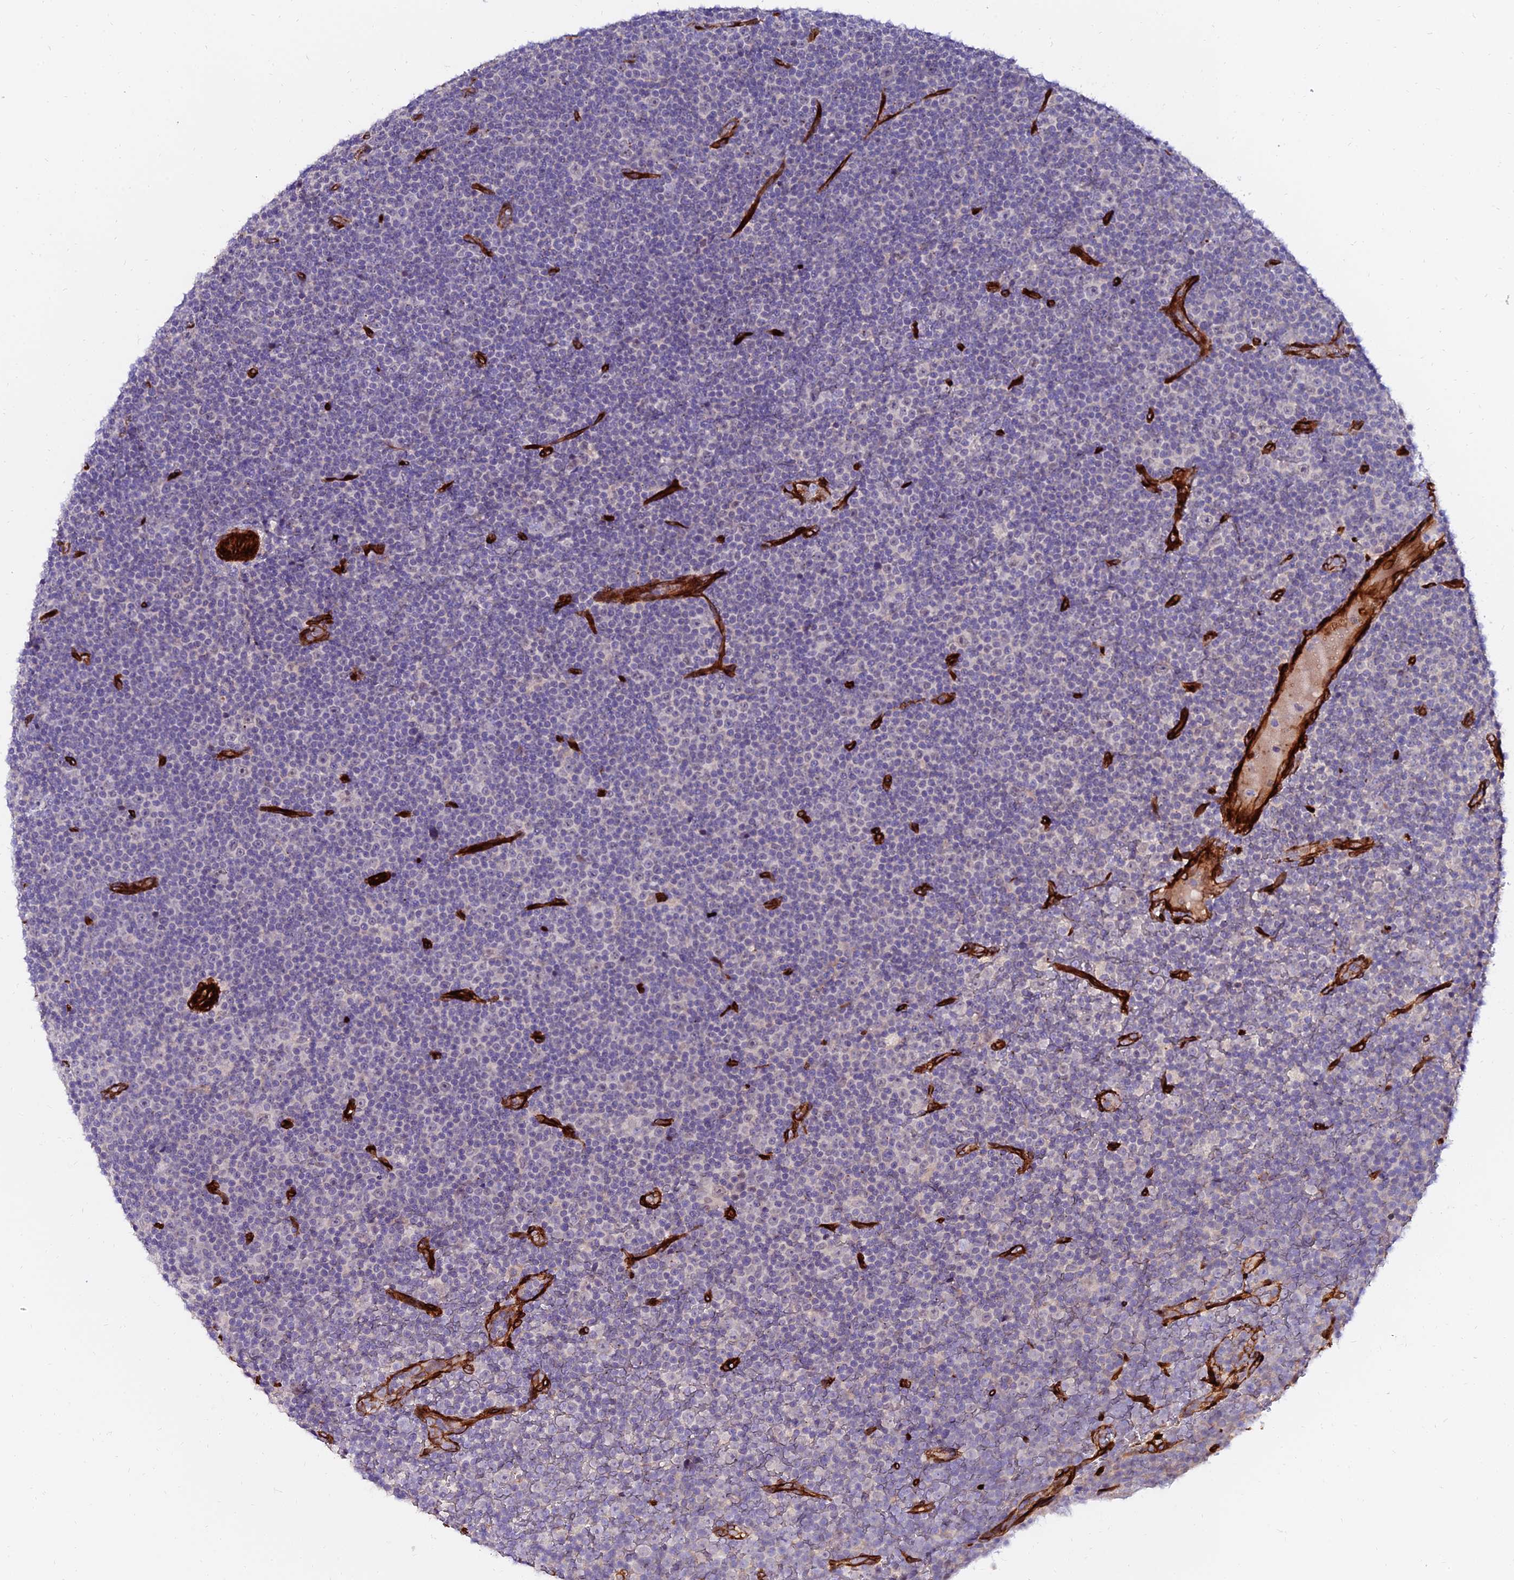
{"staining": {"intensity": "negative", "quantity": "none", "location": "none"}, "tissue": "lymphoma", "cell_type": "Tumor cells", "image_type": "cancer", "snomed": [{"axis": "morphology", "description": "Malignant lymphoma, non-Hodgkin's type, Low grade"}, {"axis": "topography", "description": "Lymph node"}], "caption": "Tumor cells show no significant protein expression in malignant lymphoma, non-Hodgkin's type (low-grade).", "gene": "ALDH3B2", "patient": {"sex": "female", "age": 67}}